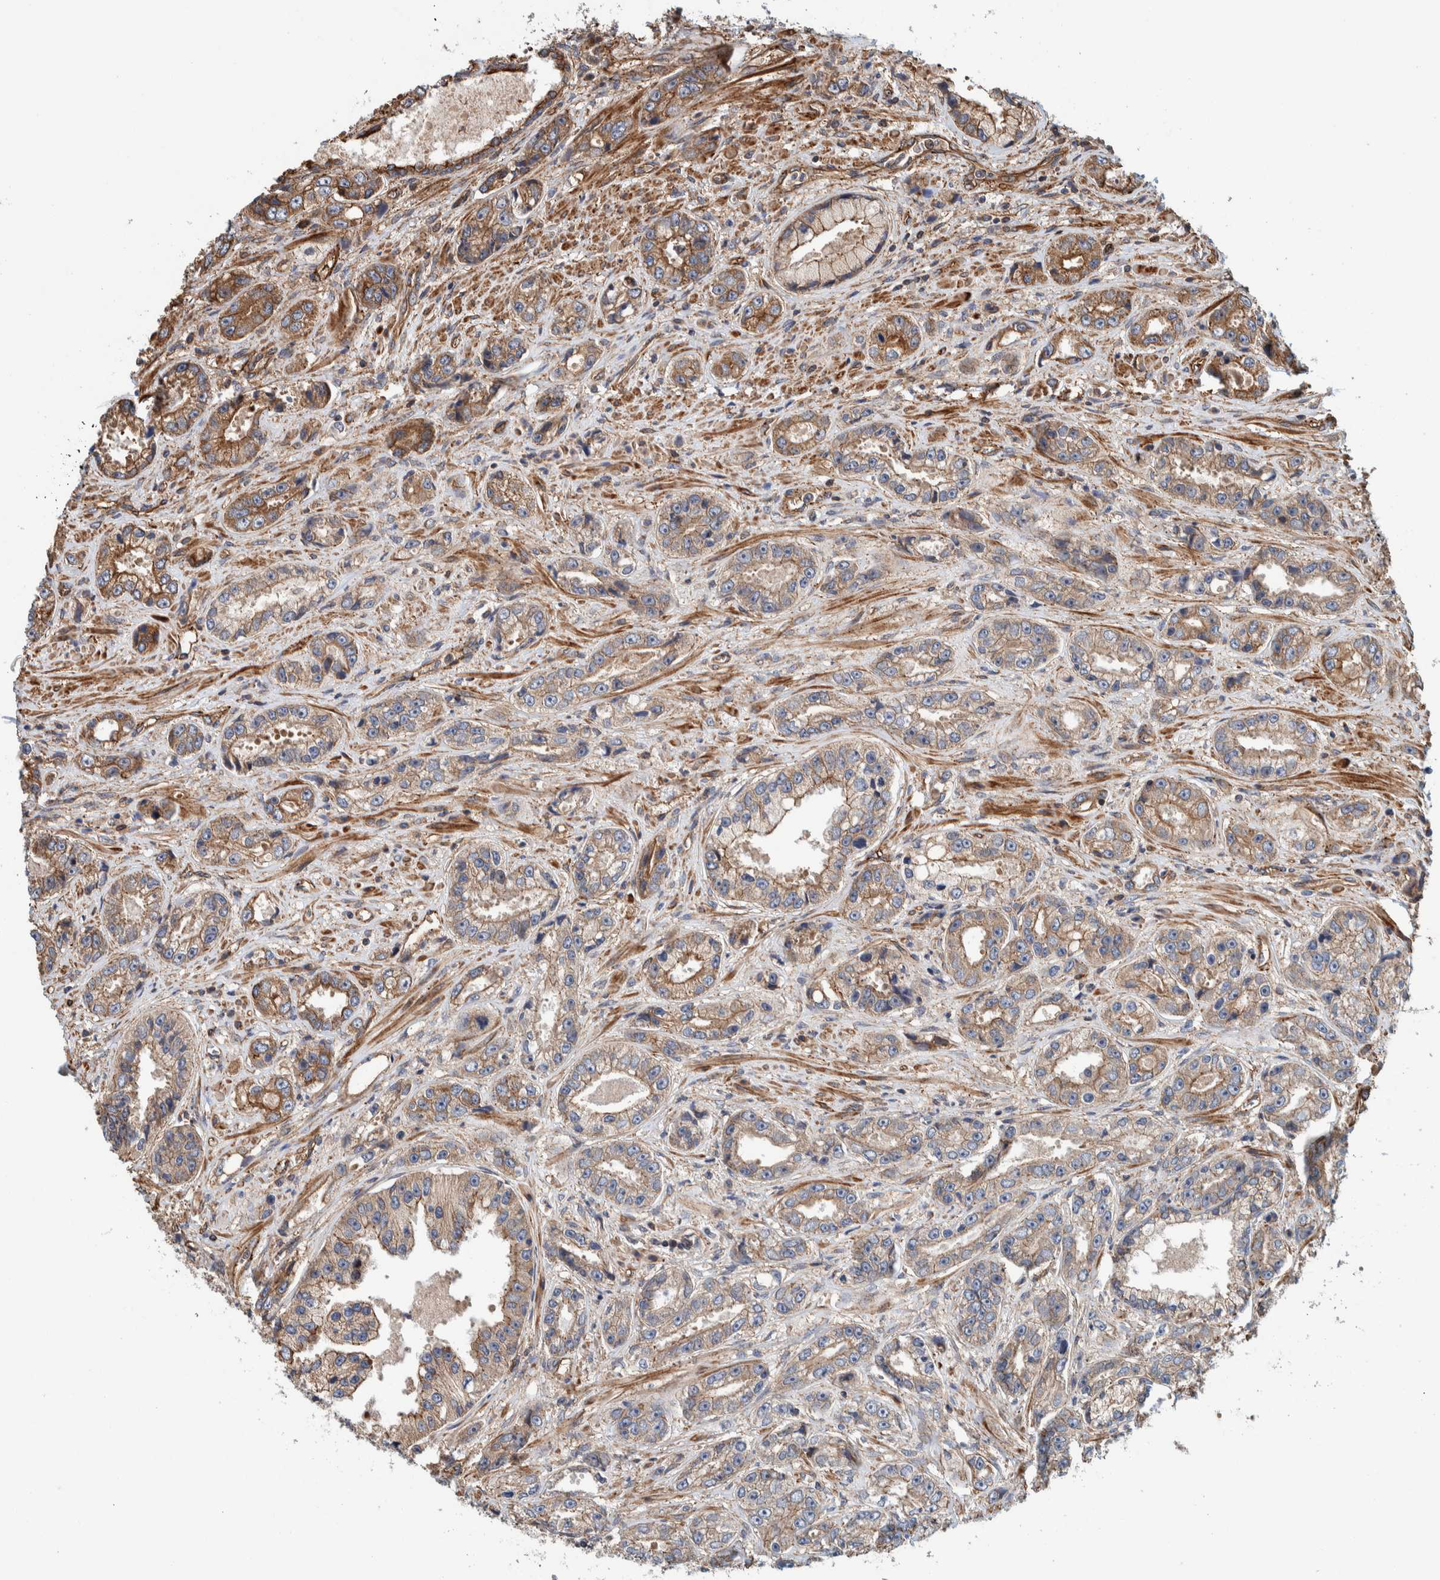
{"staining": {"intensity": "moderate", "quantity": "25%-75%", "location": "cytoplasmic/membranous"}, "tissue": "prostate cancer", "cell_type": "Tumor cells", "image_type": "cancer", "snomed": [{"axis": "morphology", "description": "Adenocarcinoma, High grade"}, {"axis": "topography", "description": "Prostate"}], "caption": "A micrograph of prostate cancer stained for a protein reveals moderate cytoplasmic/membranous brown staining in tumor cells. Immunohistochemistry stains the protein of interest in brown and the nuclei are stained blue.", "gene": "PKD1L1", "patient": {"sex": "male", "age": 61}}